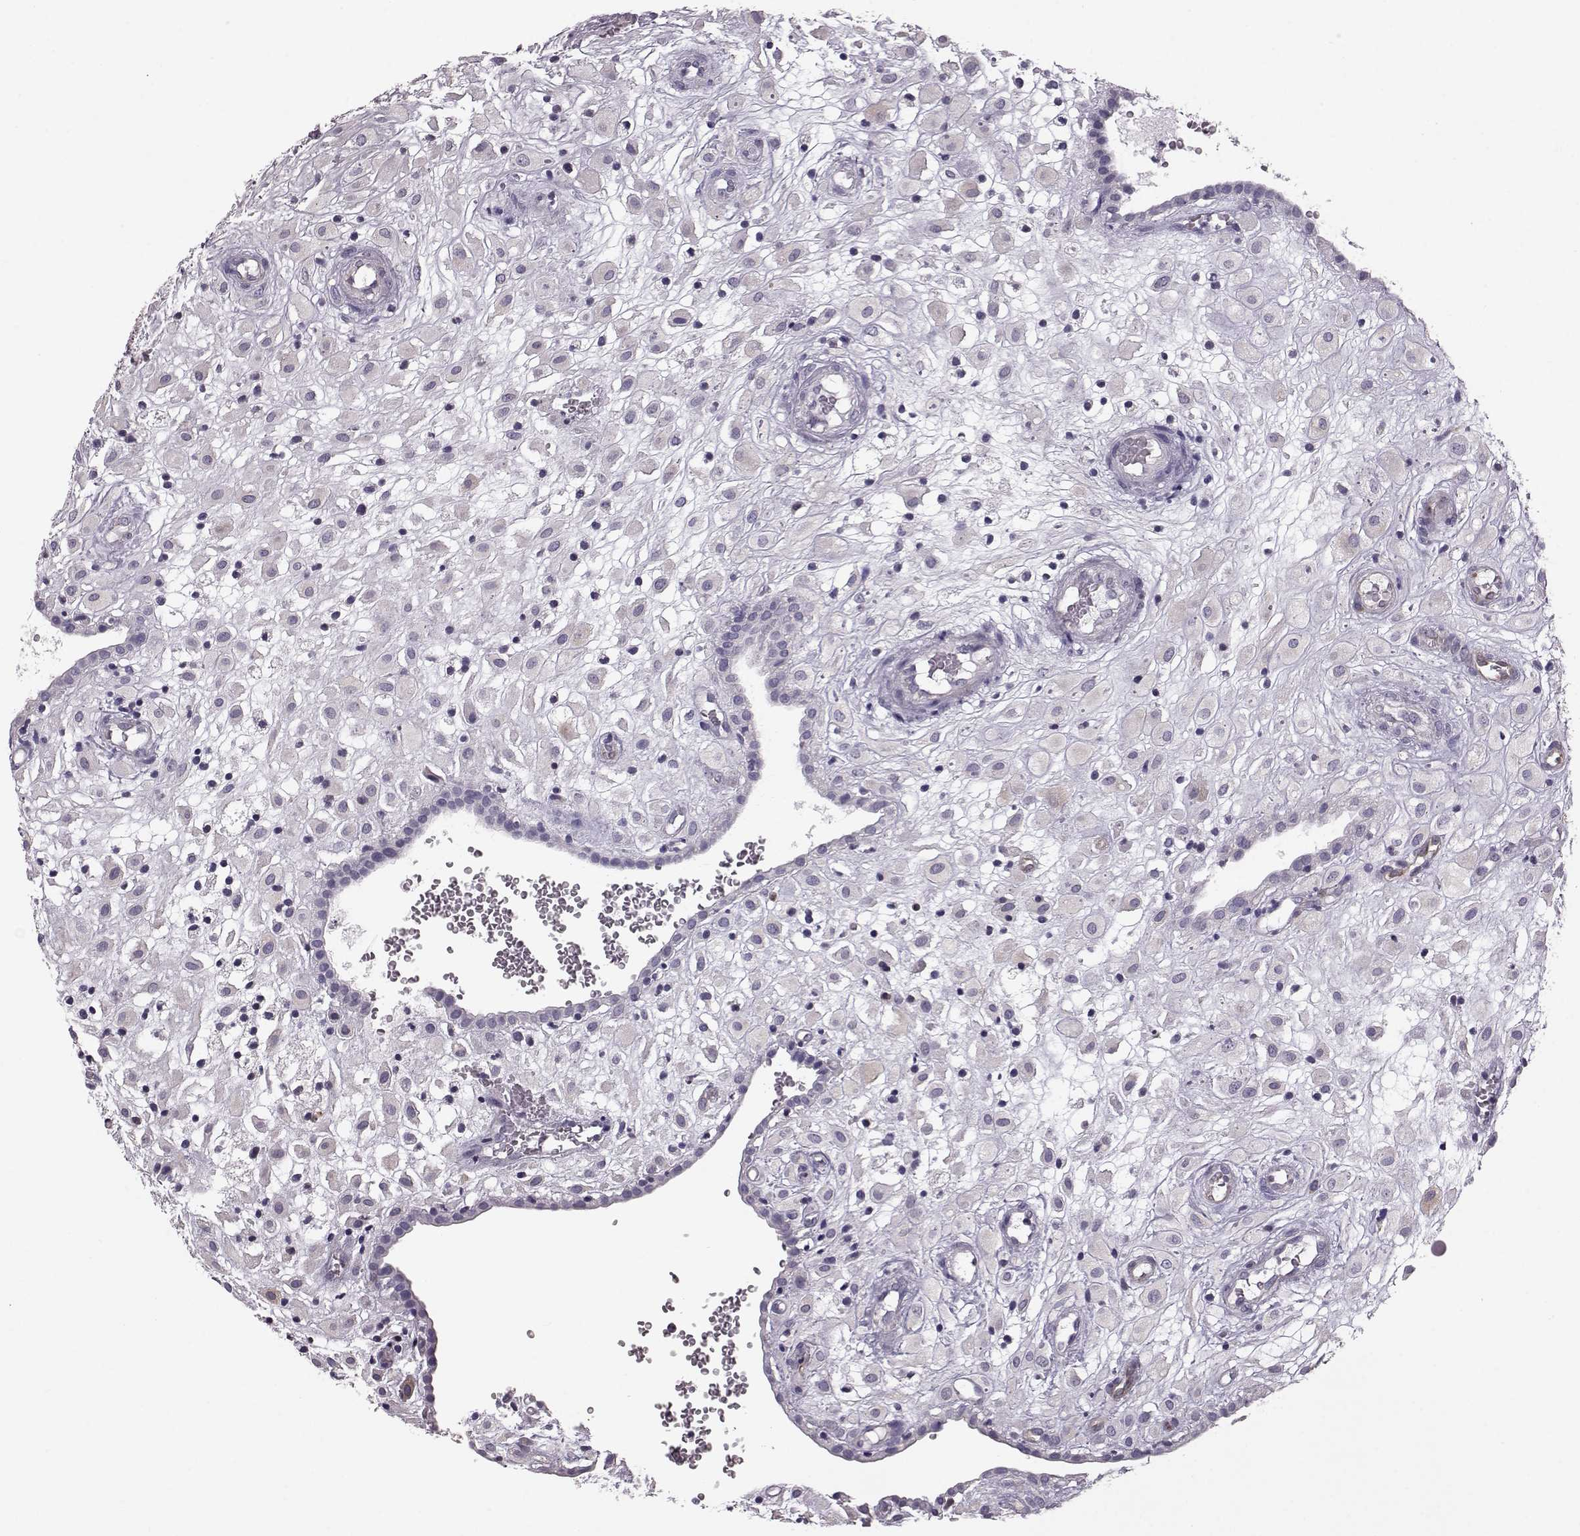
{"staining": {"intensity": "weak", "quantity": "<25%", "location": "cytoplasmic/membranous"}, "tissue": "placenta", "cell_type": "Decidual cells", "image_type": "normal", "snomed": [{"axis": "morphology", "description": "Normal tissue, NOS"}, {"axis": "topography", "description": "Placenta"}], "caption": "Benign placenta was stained to show a protein in brown. There is no significant positivity in decidual cells. The staining is performed using DAB brown chromogen with nuclei counter-stained in using hematoxylin.", "gene": "ELOVL5", "patient": {"sex": "female", "age": 24}}